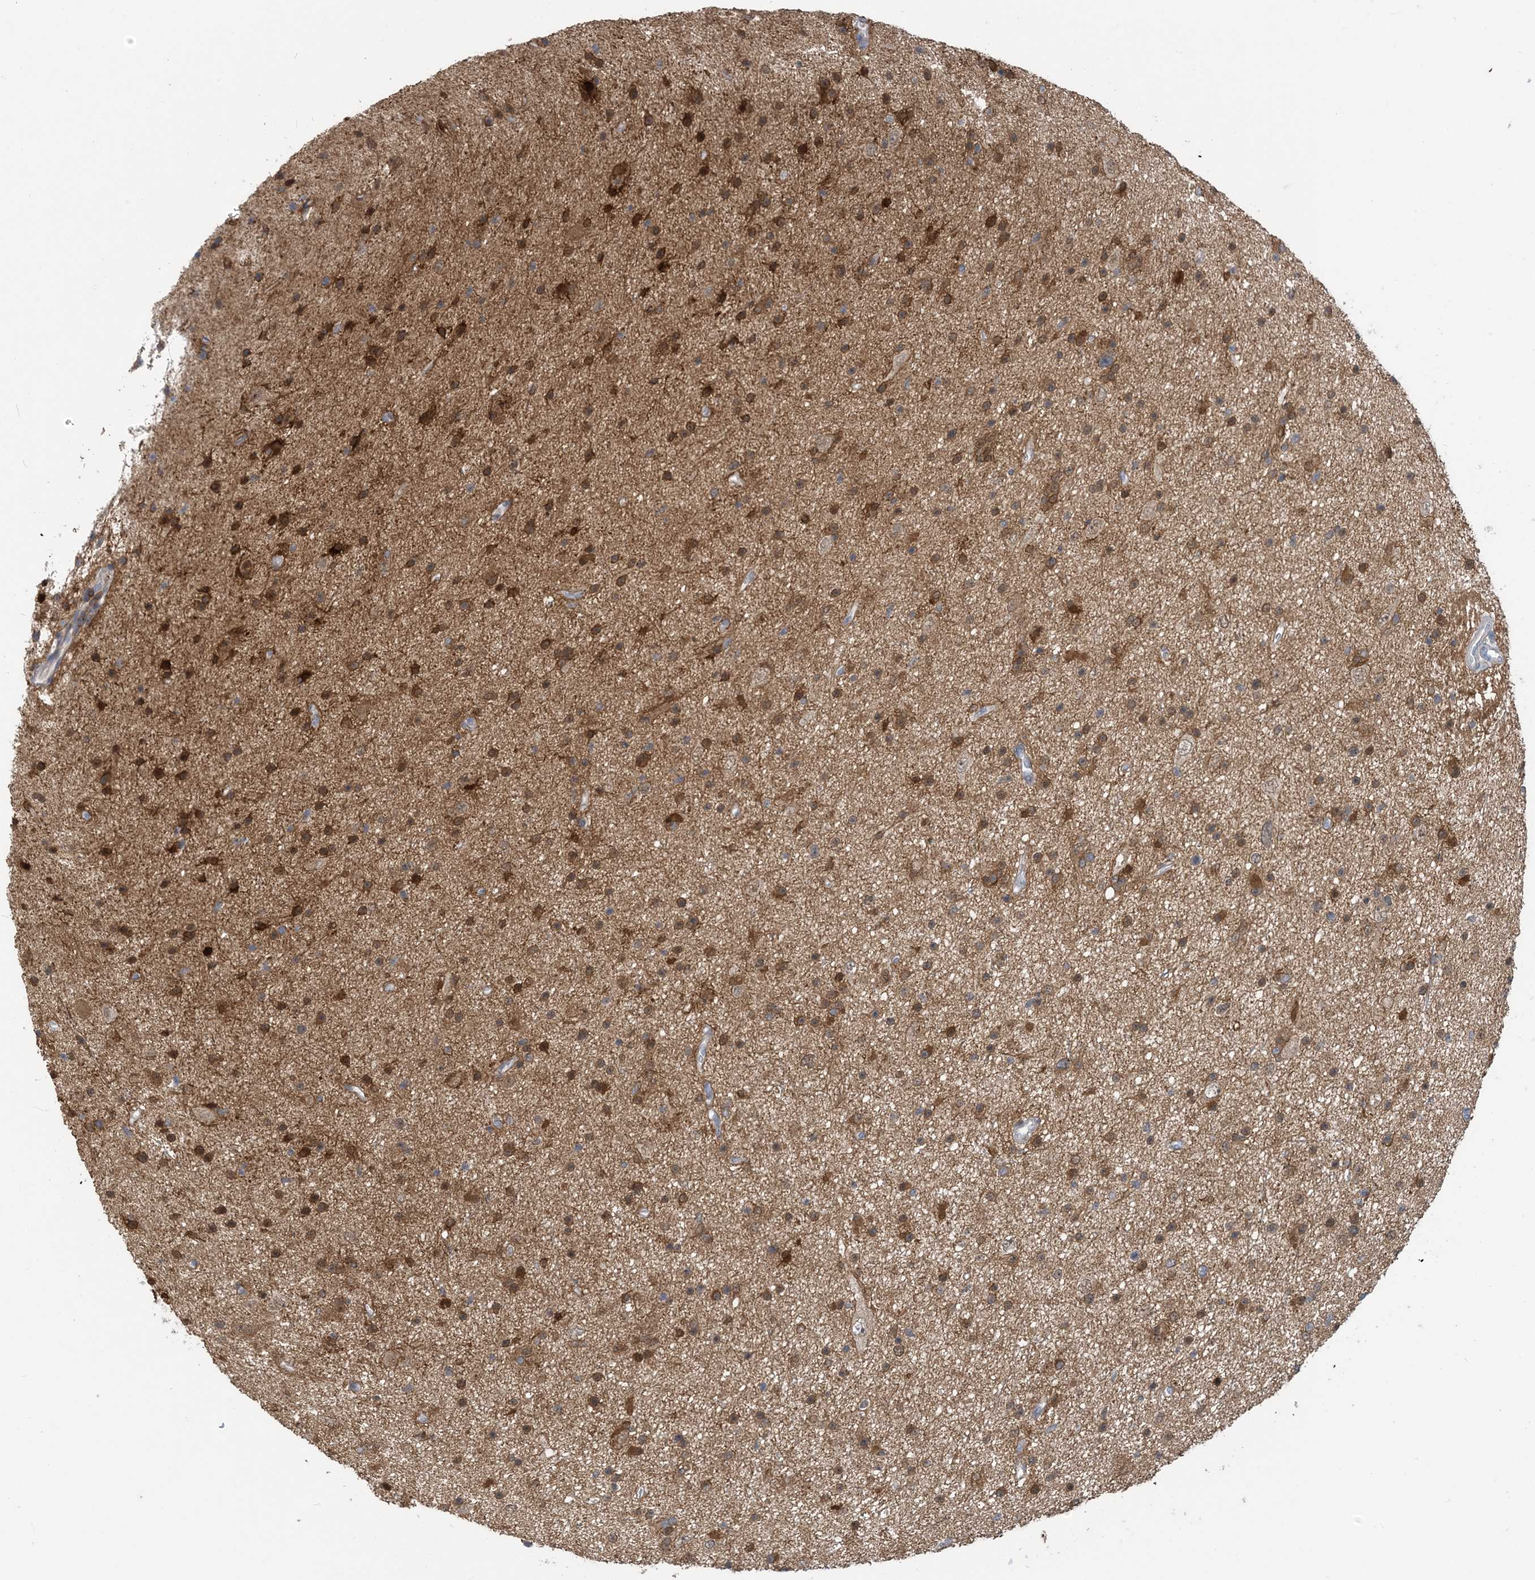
{"staining": {"intensity": "moderate", "quantity": ">75%", "location": "cytoplasmic/membranous"}, "tissue": "glioma", "cell_type": "Tumor cells", "image_type": "cancer", "snomed": [{"axis": "morphology", "description": "Glioma, malignant, Low grade"}, {"axis": "topography", "description": "Cerebral cortex"}], "caption": "Human glioma stained for a protein (brown) exhibits moderate cytoplasmic/membranous positive expression in about >75% of tumor cells.", "gene": "ZC3H12A", "patient": {"sex": "female", "age": 39}}